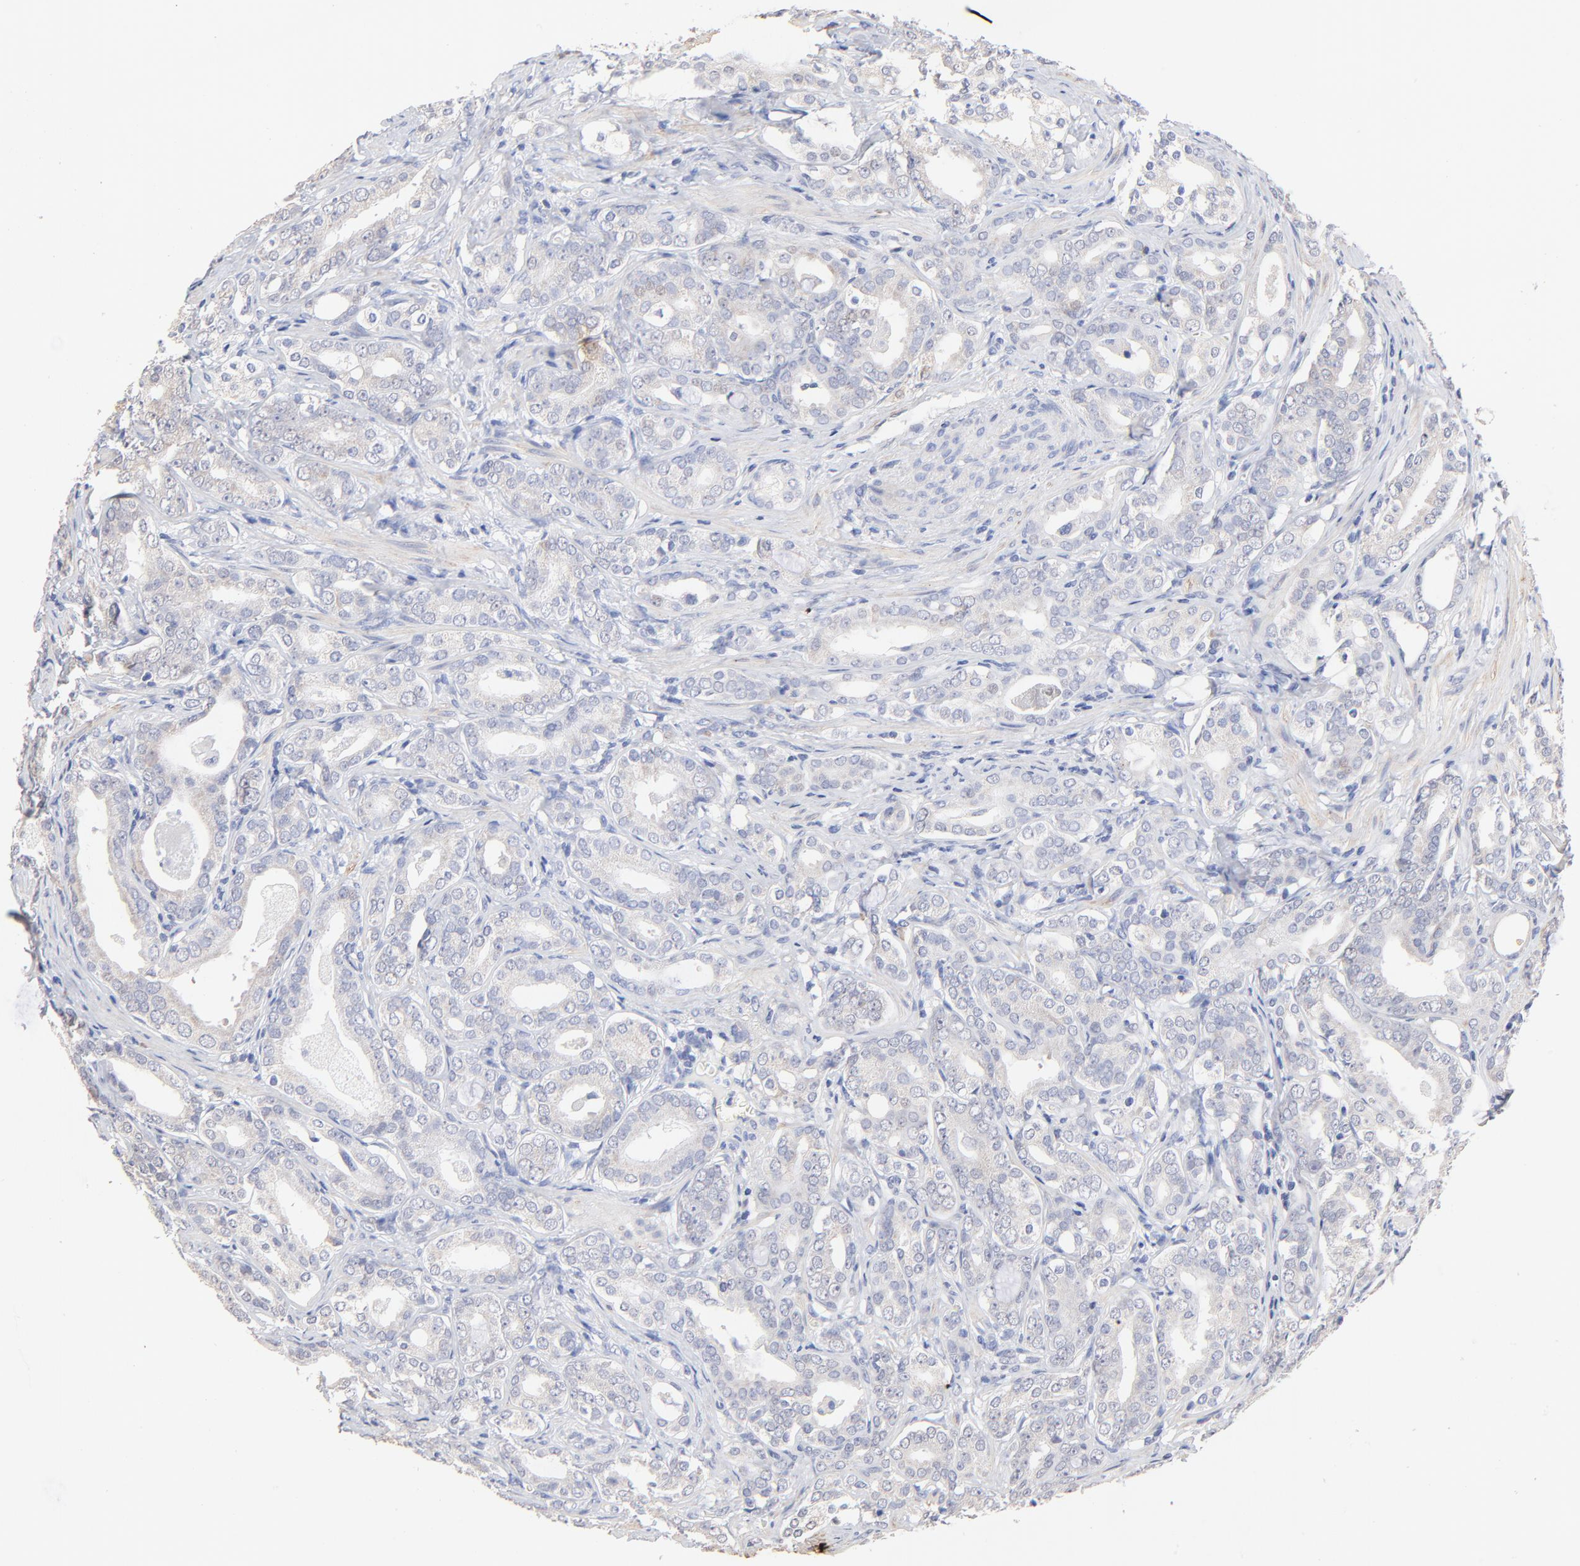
{"staining": {"intensity": "weak", "quantity": "<25%", "location": "cytoplasmic/membranous"}, "tissue": "prostate cancer", "cell_type": "Tumor cells", "image_type": "cancer", "snomed": [{"axis": "morphology", "description": "Adenocarcinoma, Low grade"}, {"axis": "topography", "description": "Prostate"}], "caption": "Histopathology image shows no significant protein positivity in tumor cells of prostate low-grade adenocarcinoma.", "gene": "TWNK", "patient": {"sex": "male", "age": 59}}